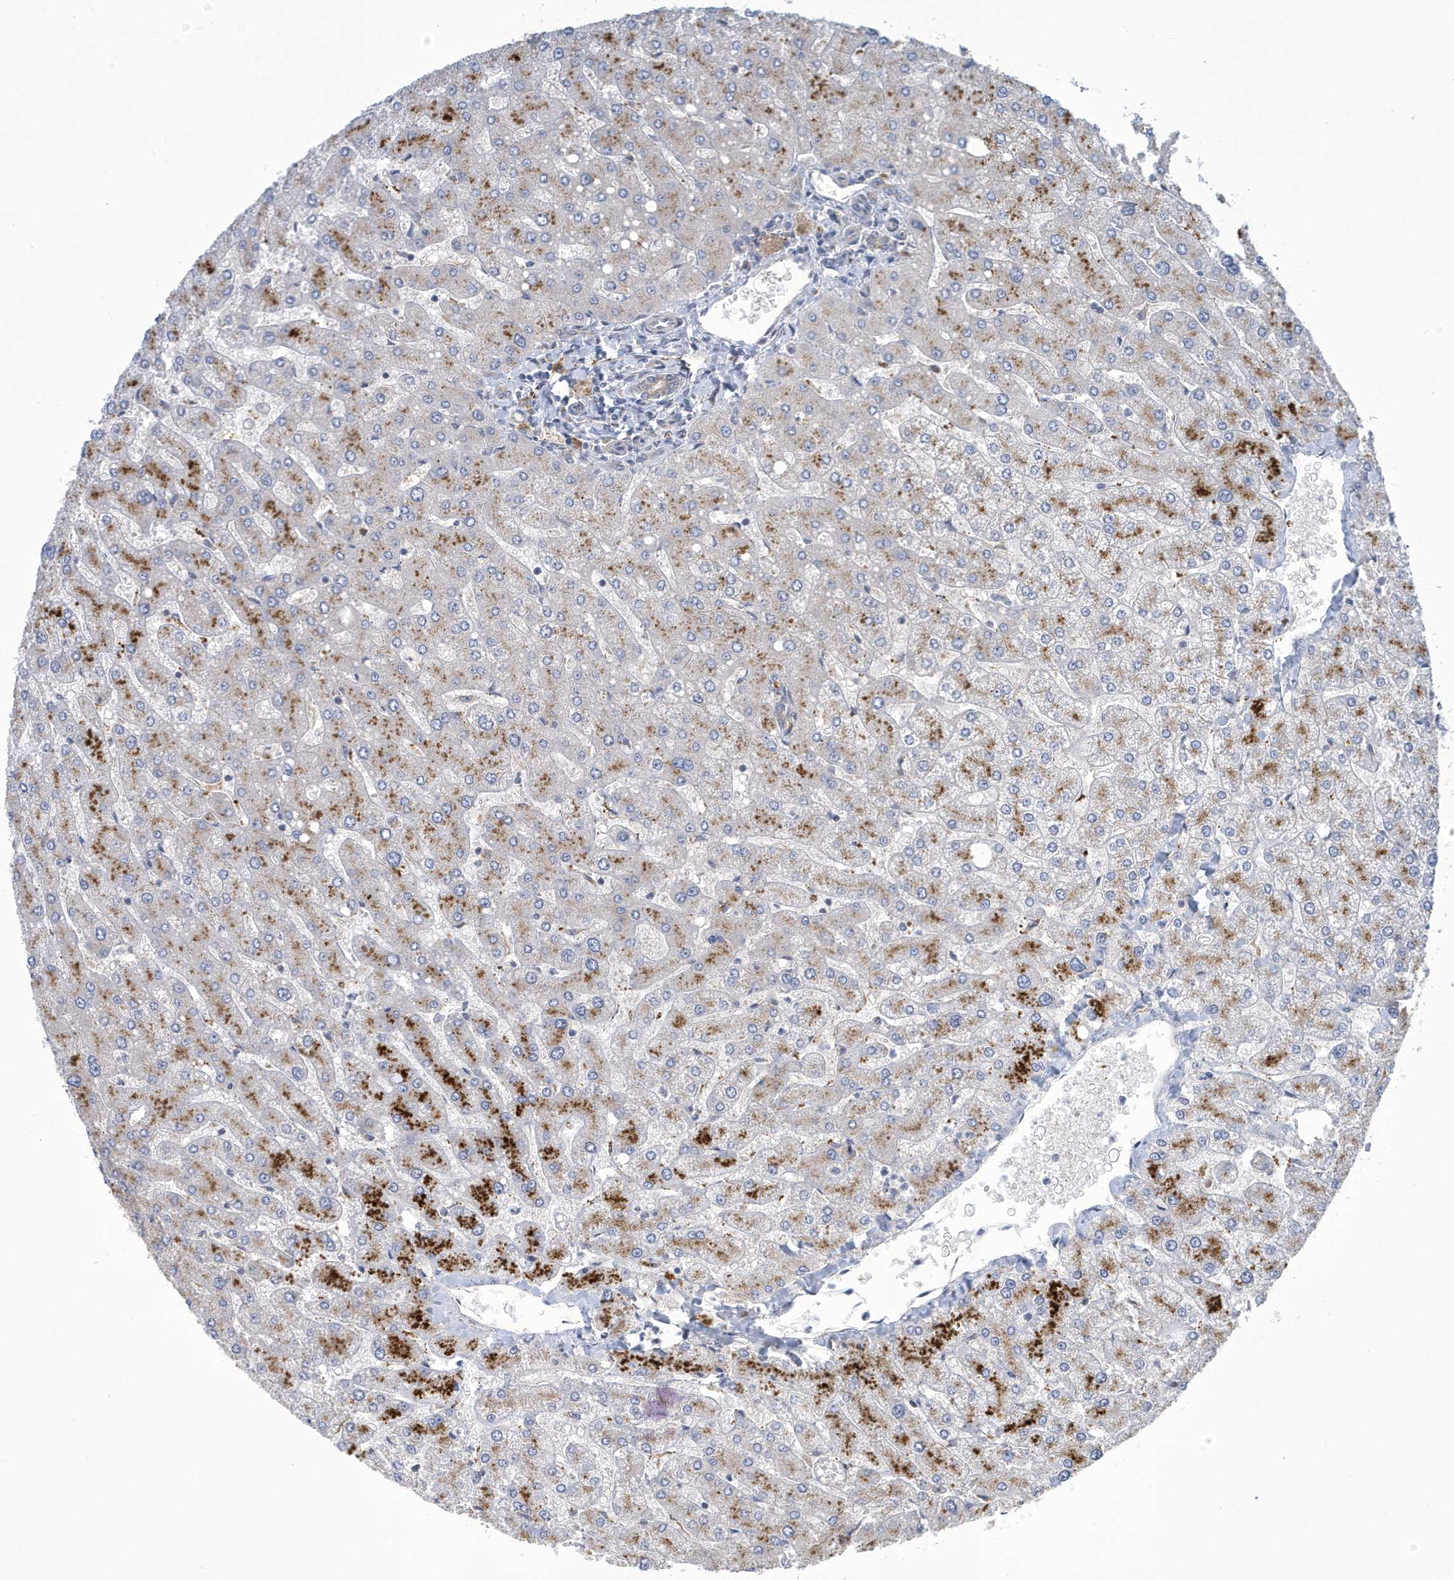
{"staining": {"intensity": "negative", "quantity": "none", "location": "none"}, "tissue": "liver", "cell_type": "Cholangiocytes", "image_type": "normal", "snomed": [{"axis": "morphology", "description": "Normal tissue, NOS"}, {"axis": "topography", "description": "Liver"}], "caption": "An immunohistochemistry (IHC) histopathology image of normal liver is shown. There is no staining in cholangiocytes of liver. (DAB IHC, high magnification).", "gene": "NCOA7", "patient": {"sex": "male", "age": 55}}